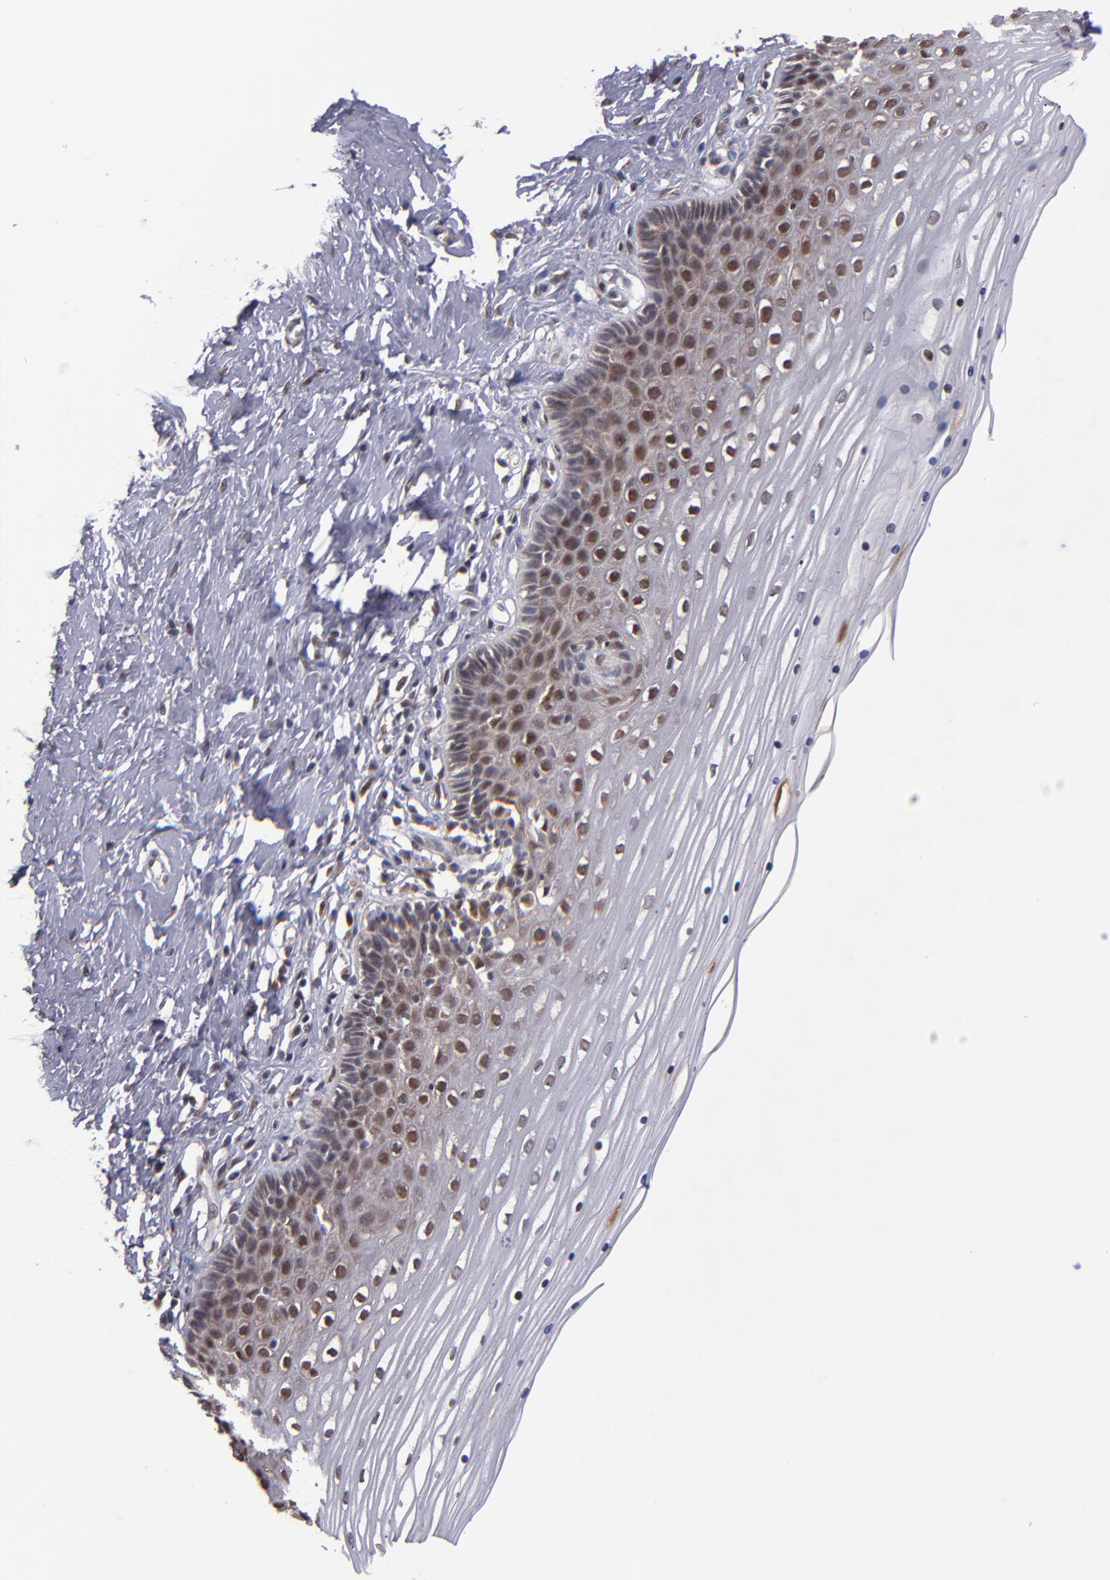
{"staining": {"intensity": "moderate", "quantity": ">75%", "location": "nuclear"}, "tissue": "cervix", "cell_type": "Glandular cells", "image_type": "normal", "snomed": [{"axis": "morphology", "description": "Normal tissue, NOS"}, {"axis": "topography", "description": "Cervix"}], "caption": "Normal cervix reveals moderate nuclear staining in about >75% of glandular cells, visualized by immunohistochemistry.", "gene": "EP300", "patient": {"sex": "female", "age": 39}}